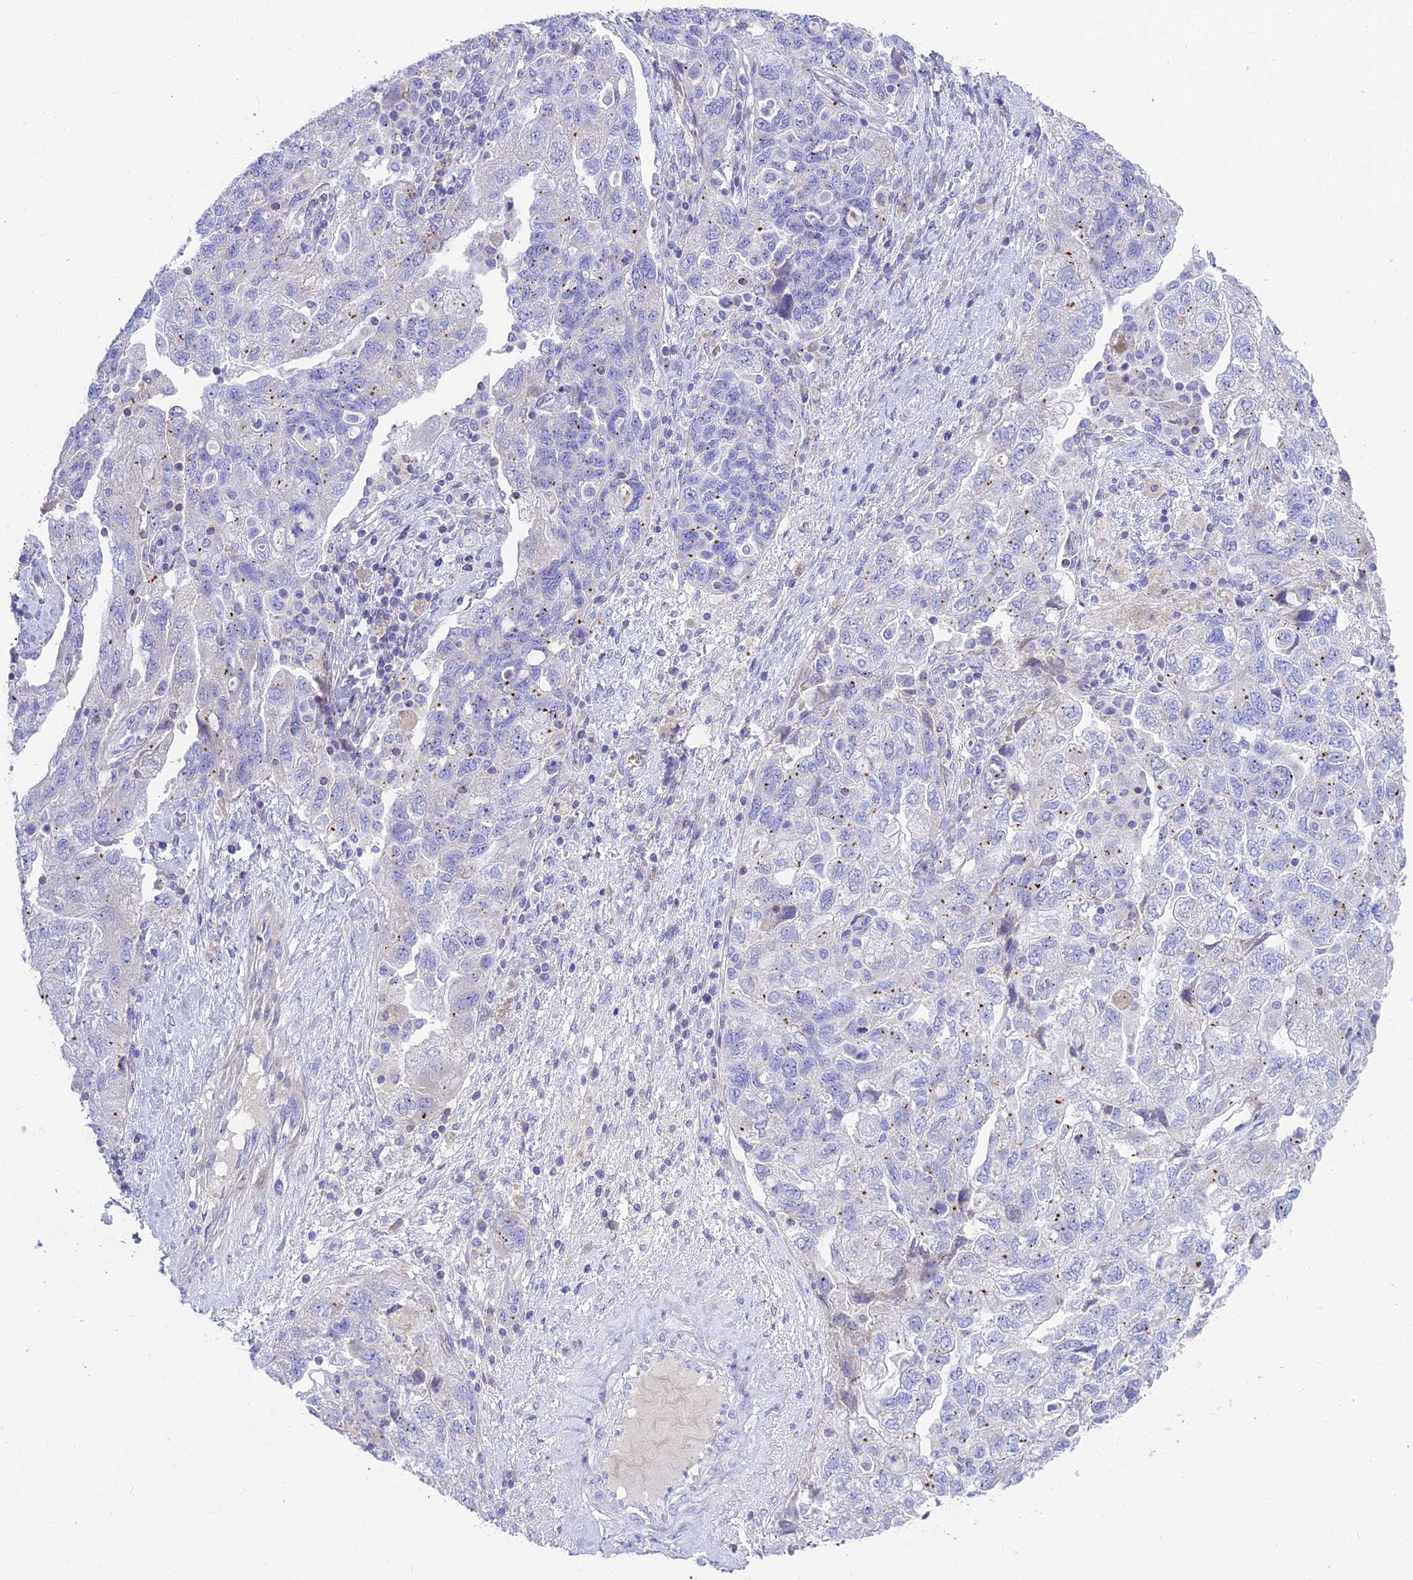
{"staining": {"intensity": "negative", "quantity": "none", "location": "none"}, "tissue": "ovarian cancer", "cell_type": "Tumor cells", "image_type": "cancer", "snomed": [{"axis": "morphology", "description": "Carcinoma, NOS"}, {"axis": "morphology", "description": "Cystadenocarcinoma, serous, NOS"}, {"axis": "topography", "description": "Ovary"}], "caption": "This is an IHC photomicrograph of ovarian cancer. There is no expression in tumor cells.", "gene": "MBD3L1", "patient": {"sex": "female", "age": 69}}